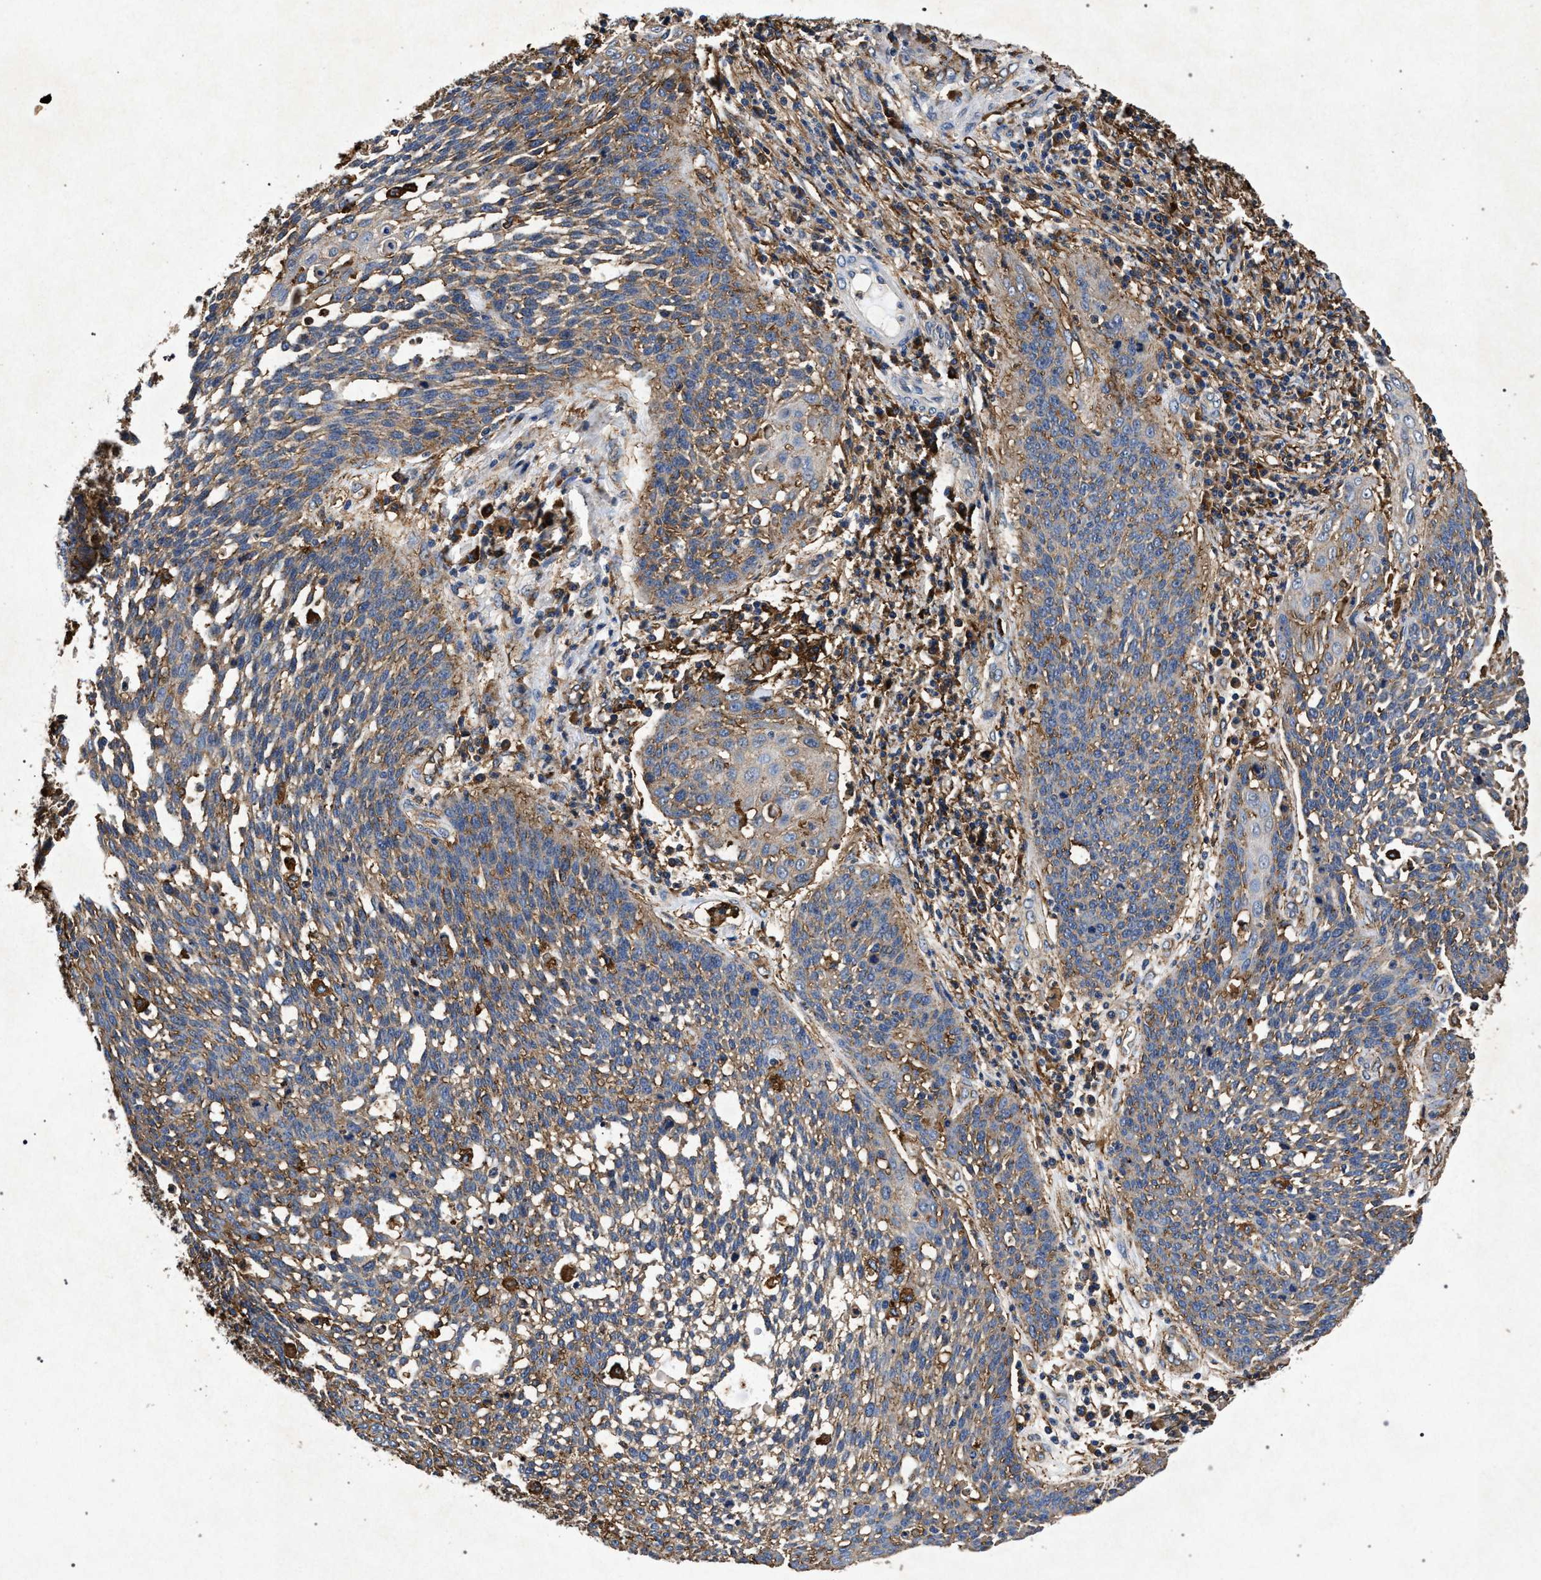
{"staining": {"intensity": "moderate", "quantity": "25%-75%", "location": "cytoplasmic/membranous"}, "tissue": "cervical cancer", "cell_type": "Tumor cells", "image_type": "cancer", "snomed": [{"axis": "morphology", "description": "Squamous cell carcinoma, NOS"}, {"axis": "topography", "description": "Cervix"}], "caption": "Squamous cell carcinoma (cervical) was stained to show a protein in brown. There is medium levels of moderate cytoplasmic/membranous expression in approximately 25%-75% of tumor cells.", "gene": "MARCKS", "patient": {"sex": "female", "age": 34}}